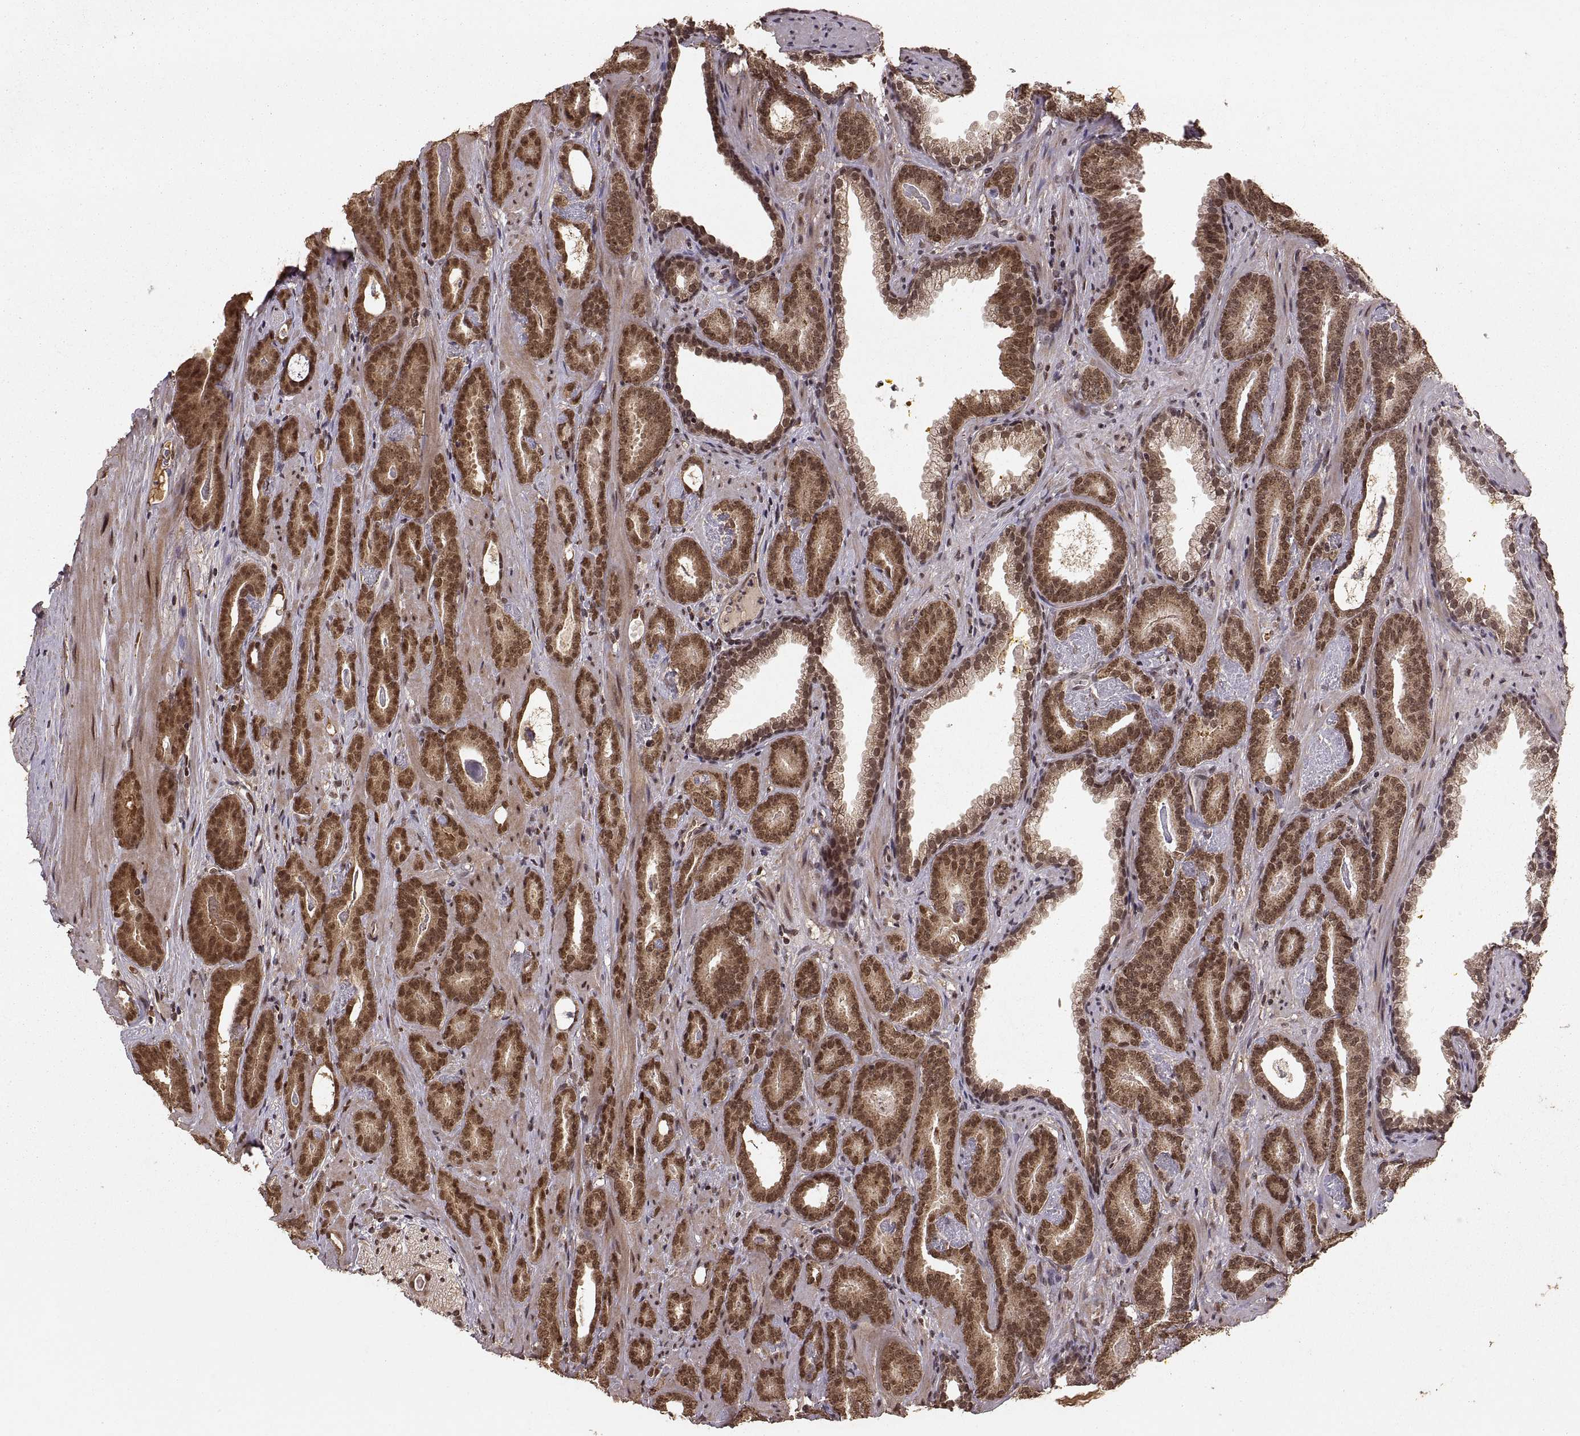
{"staining": {"intensity": "strong", "quantity": ">75%", "location": "cytoplasmic/membranous,nuclear"}, "tissue": "prostate cancer", "cell_type": "Tumor cells", "image_type": "cancer", "snomed": [{"axis": "morphology", "description": "Adenocarcinoma, Medium grade"}, {"axis": "topography", "description": "Prostate and seminal vesicle, NOS"}, {"axis": "topography", "description": "Prostate"}], "caption": "Immunohistochemical staining of adenocarcinoma (medium-grade) (prostate) shows high levels of strong cytoplasmic/membranous and nuclear positivity in about >75% of tumor cells. (IHC, brightfield microscopy, high magnification).", "gene": "RFT1", "patient": {"sex": "male", "age": 54}}